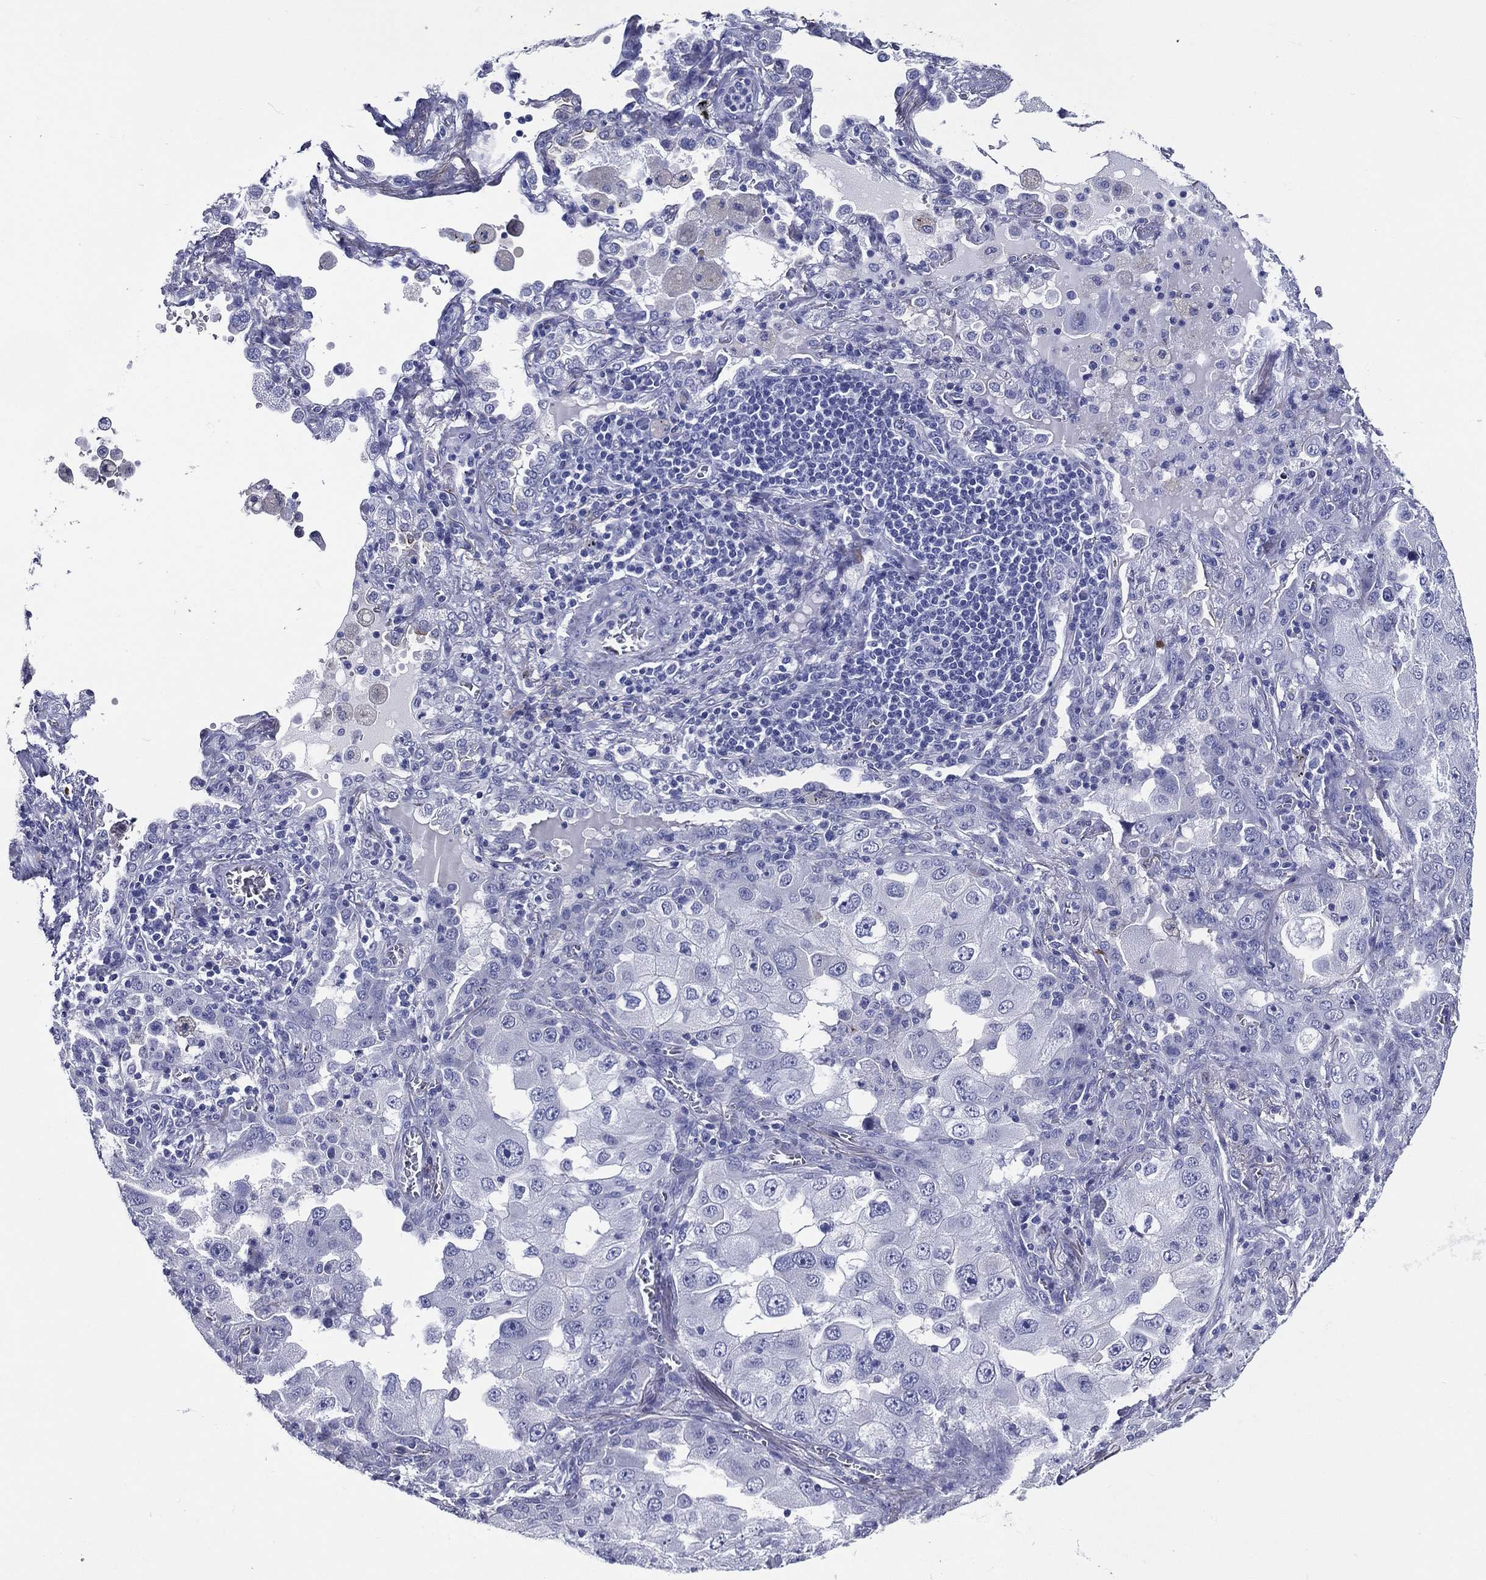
{"staining": {"intensity": "negative", "quantity": "none", "location": "none"}, "tissue": "lung cancer", "cell_type": "Tumor cells", "image_type": "cancer", "snomed": [{"axis": "morphology", "description": "Adenocarcinoma, NOS"}, {"axis": "topography", "description": "Lung"}], "caption": "Lung cancer (adenocarcinoma) was stained to show a protein in brown. There is no significant positivity in tumor cells.", "gene": "ACE2", "patient": {"sex": "female", "age": 61}}